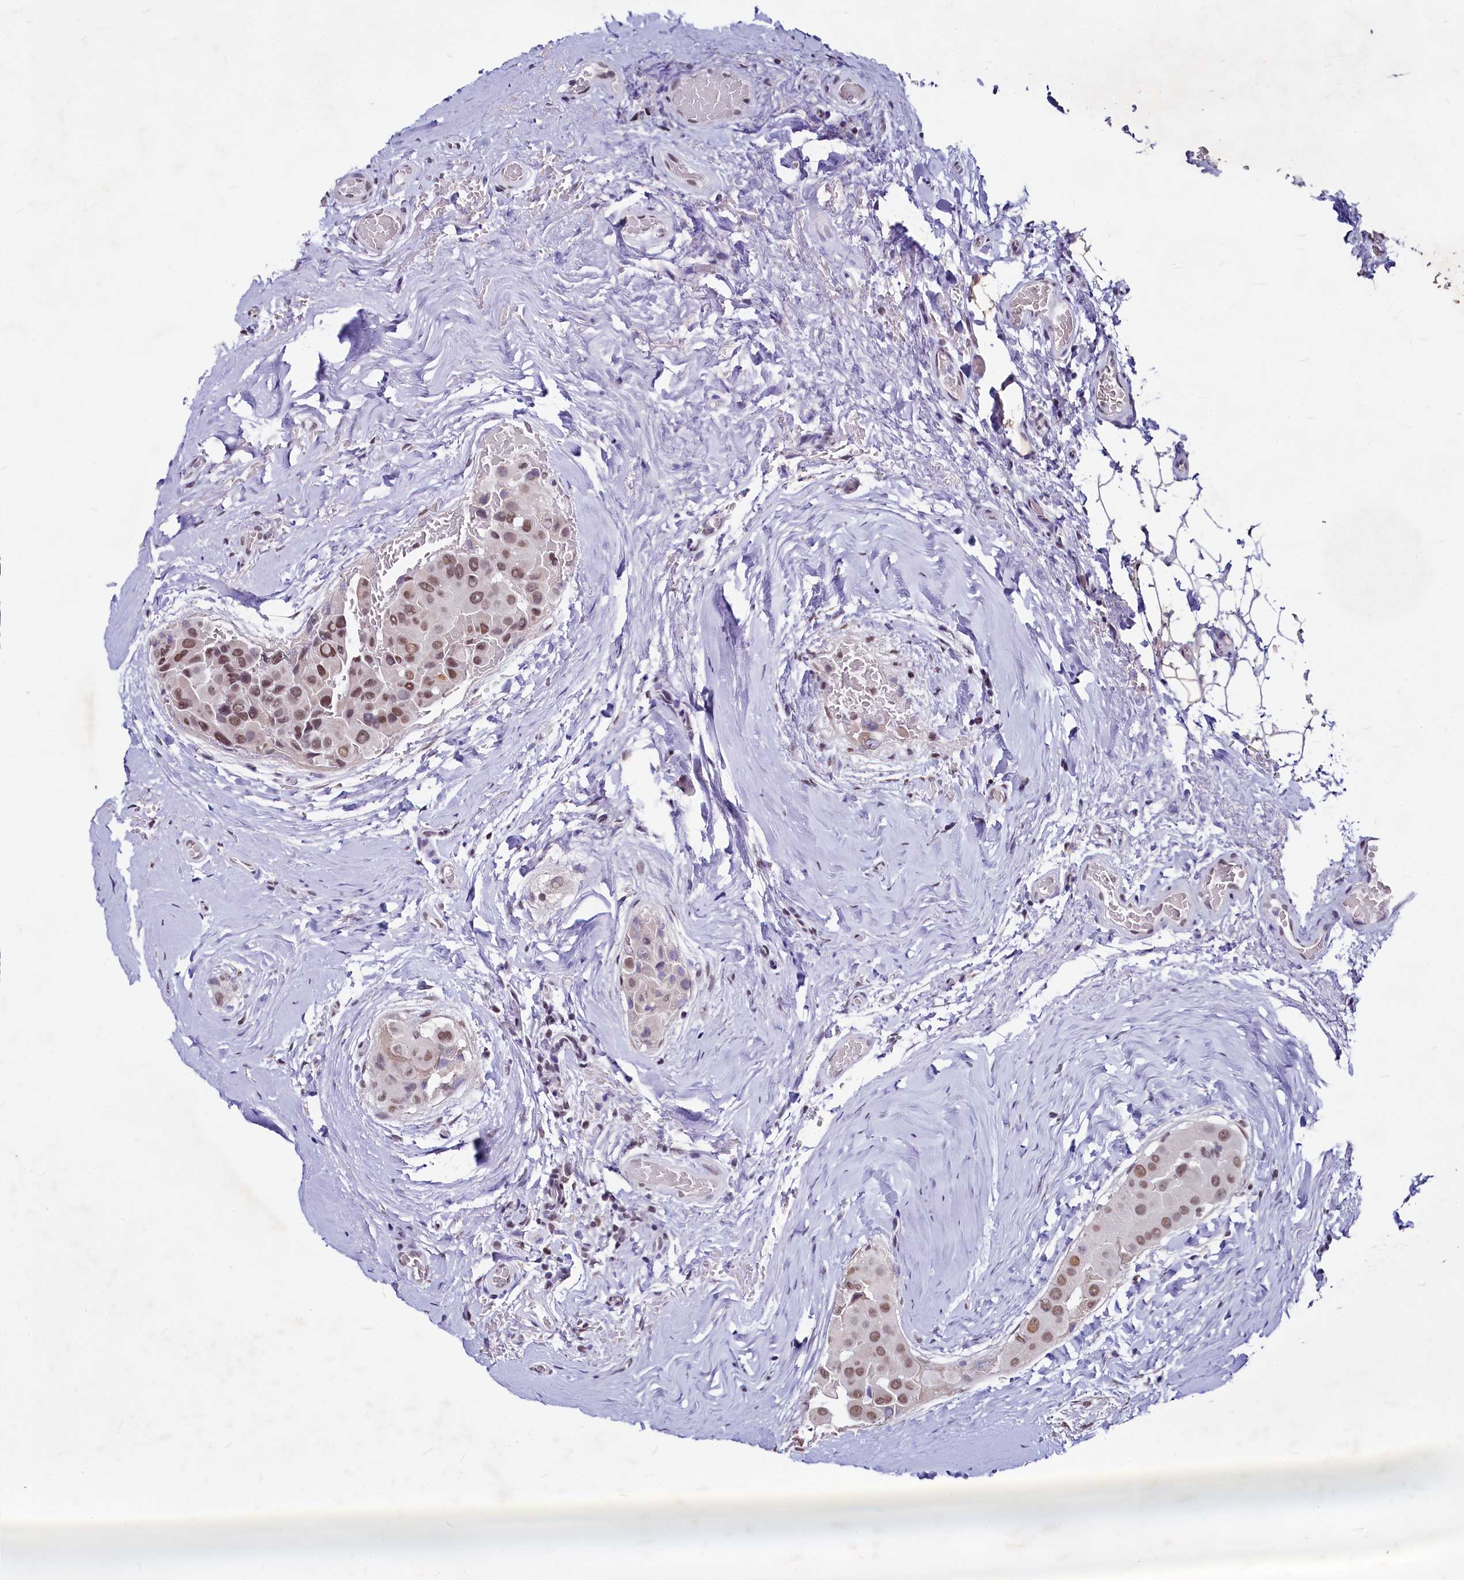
{"staining": {"intensity": "moderate", "quantity": ">75%", "location": "nuclear"}, "tissue": "thyroid cancer", "cell_type": "Tumor cells", "image_type": "cancer", "snomed": [{"axis": "morphology", "description": "Papillary adenocarcinoma, NOS"}, {"axis": "topography", "description": "Thyroid gland"}], "caption": "Brown immunohistochemical staining in human papillary adenocarcinoma (thyroid) shows moderate nuclear staining in about >75% of tumor cells.", "gene": "PARPBP", "patient": {"sex": "male", "age": 33}}